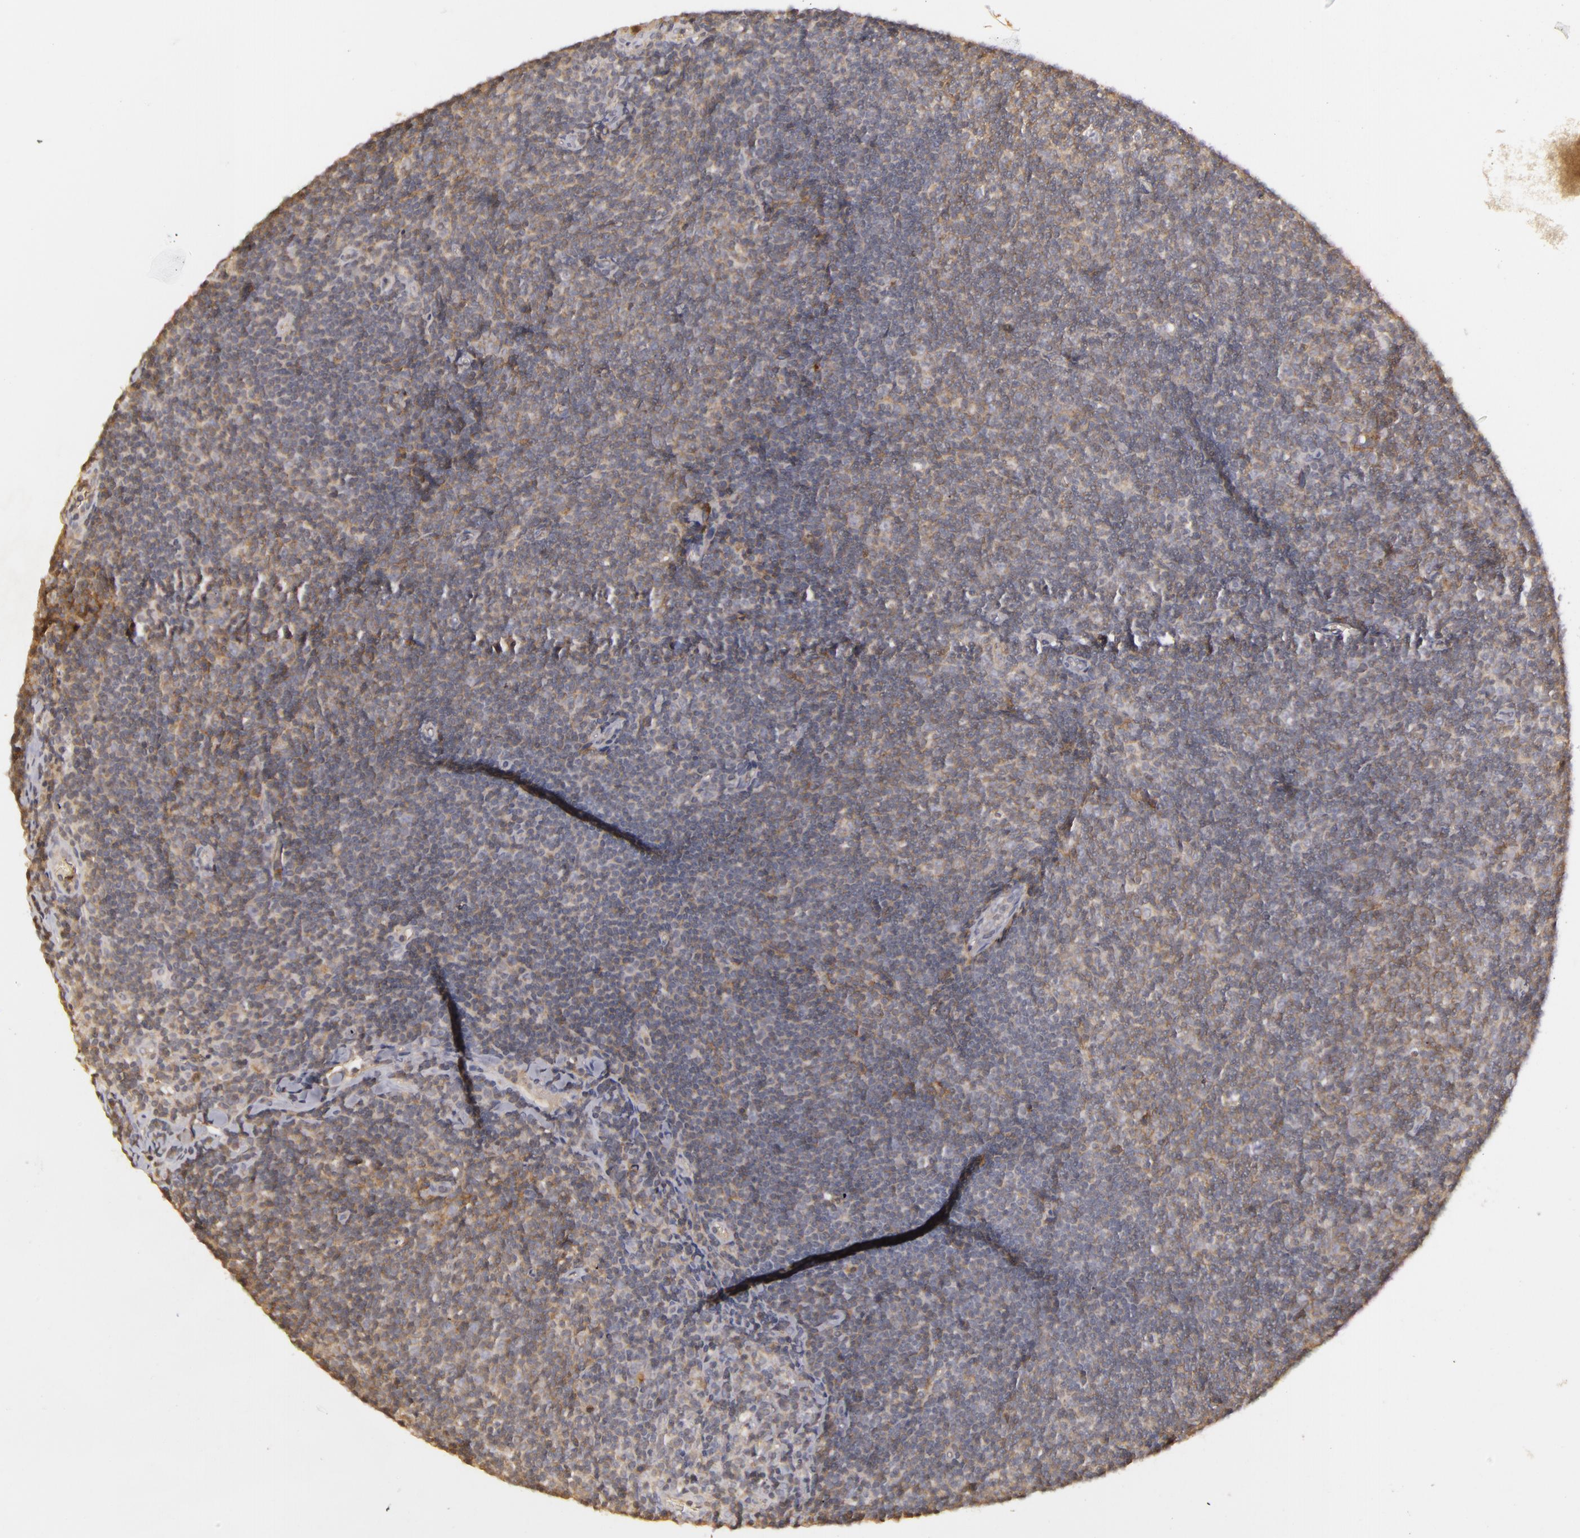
{"staining": {"intensity": "strong", "quantity": ">75%", "location": "cytoplasmic/membranous"}, "tissue": "lymphoma", "cell_type": "Tumor cells", "image_type": "cancer", "snomed": [{"axis": "morphology", "description": "Malignant lymphoma, non-Hodgkin's type, Low grade"}, {"axis": "topography", "description": "Lymph node"}], "caption": "IHC image of lymphoma stained for a protein (brown), which demonstrates high levels of strong cytoplasmic/membranous expression in about >75% of tumor cells.", "gene": "HRAS", "patient": {"sex": "male", "age": 49}}